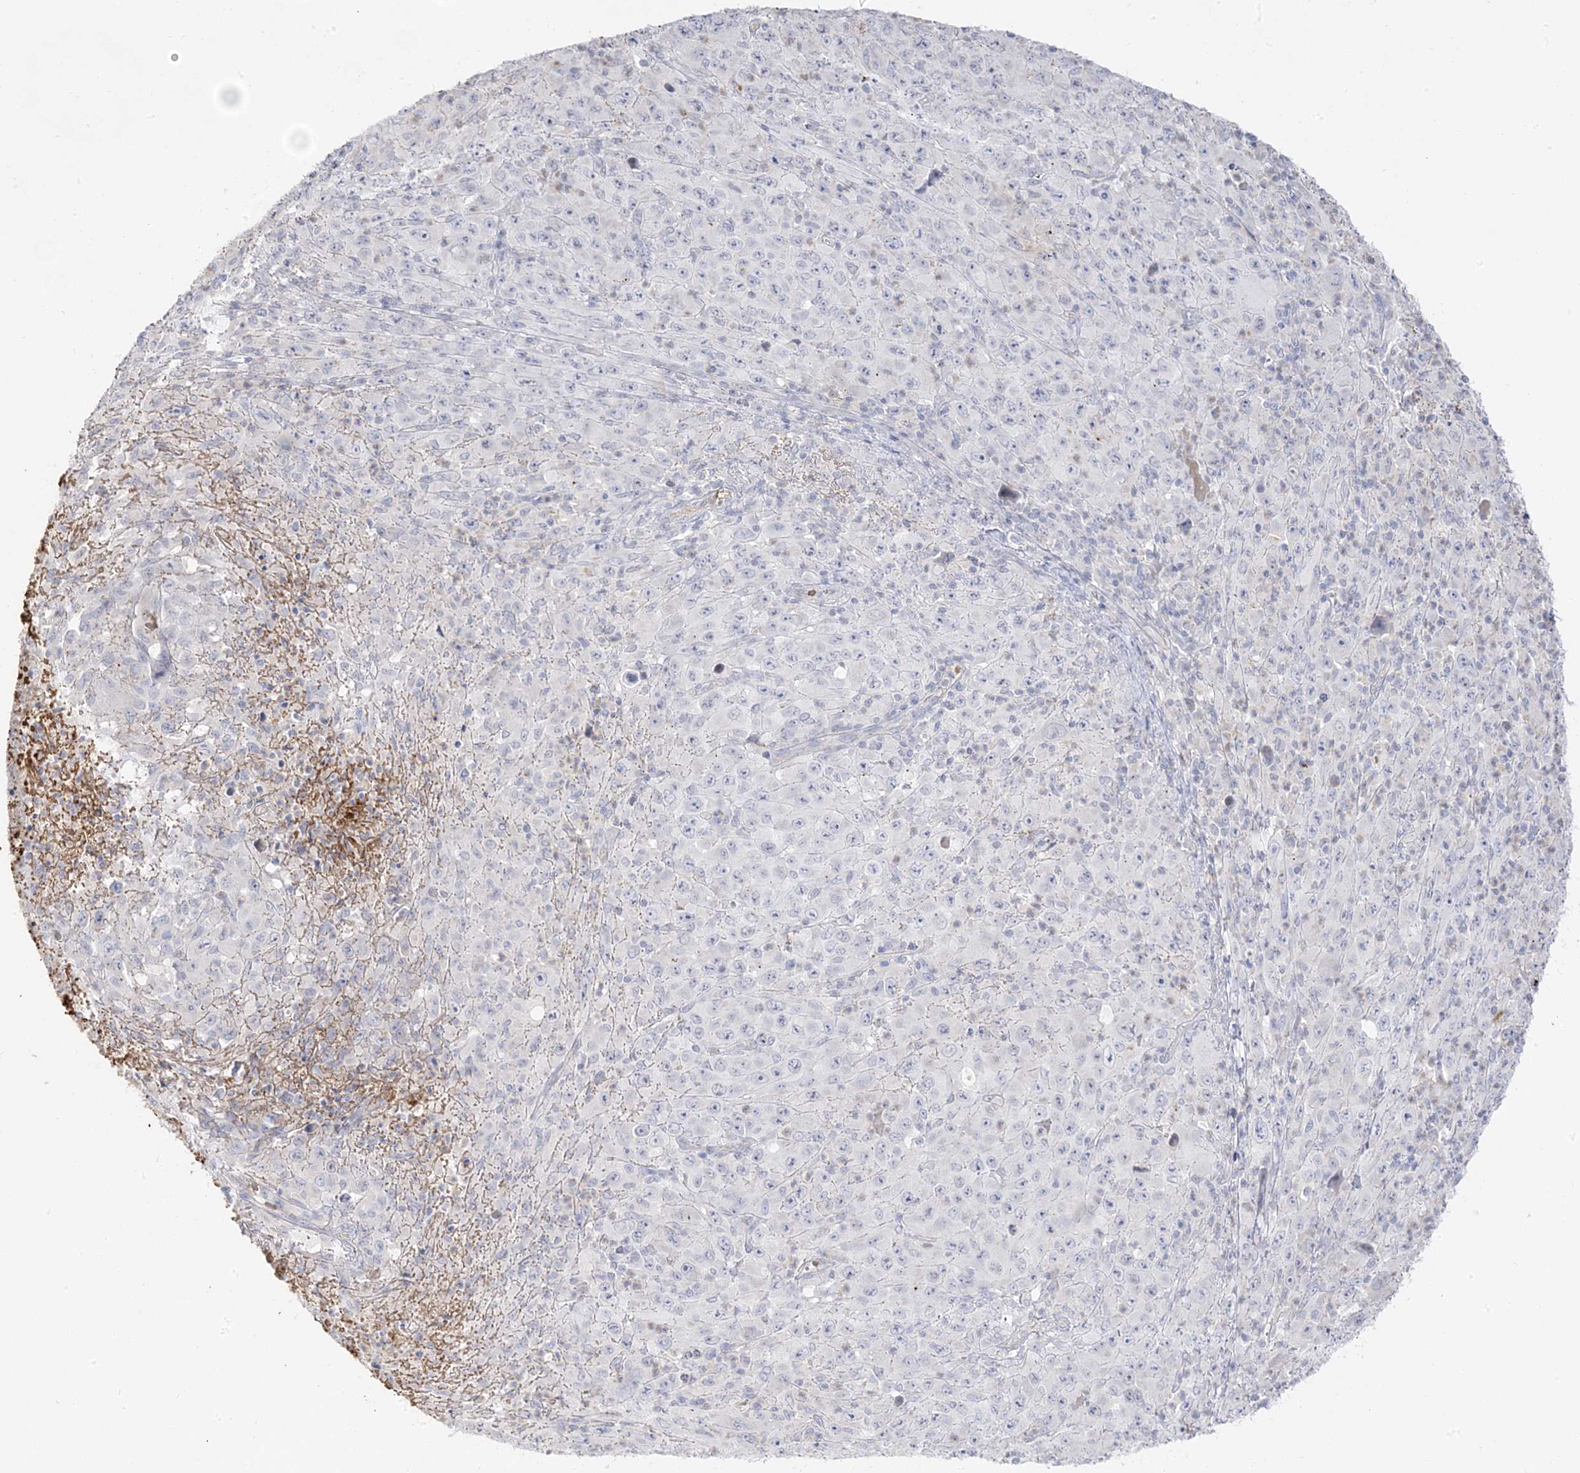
{"staining": {"intensity": "negative", "quantity": "none", "location": "none"}, "tissue": "melanoma", "cell_type": "Tumor cells", "image_type": "cancer", "snomed": [{"axis": "morphology", "description": "Malignant melanoma, Metastatic site"}, {"axis": "topography", "description": "Skin"}], "caption": "A high-resolution histopathology image shows immunohistochemistry (IHC) staining of malignant melanoma (metastatic site), which exhibits no significant positivity in tumor cells.", "gene": "TRANK1", "patient": {"sex": "female", "age": 56}}